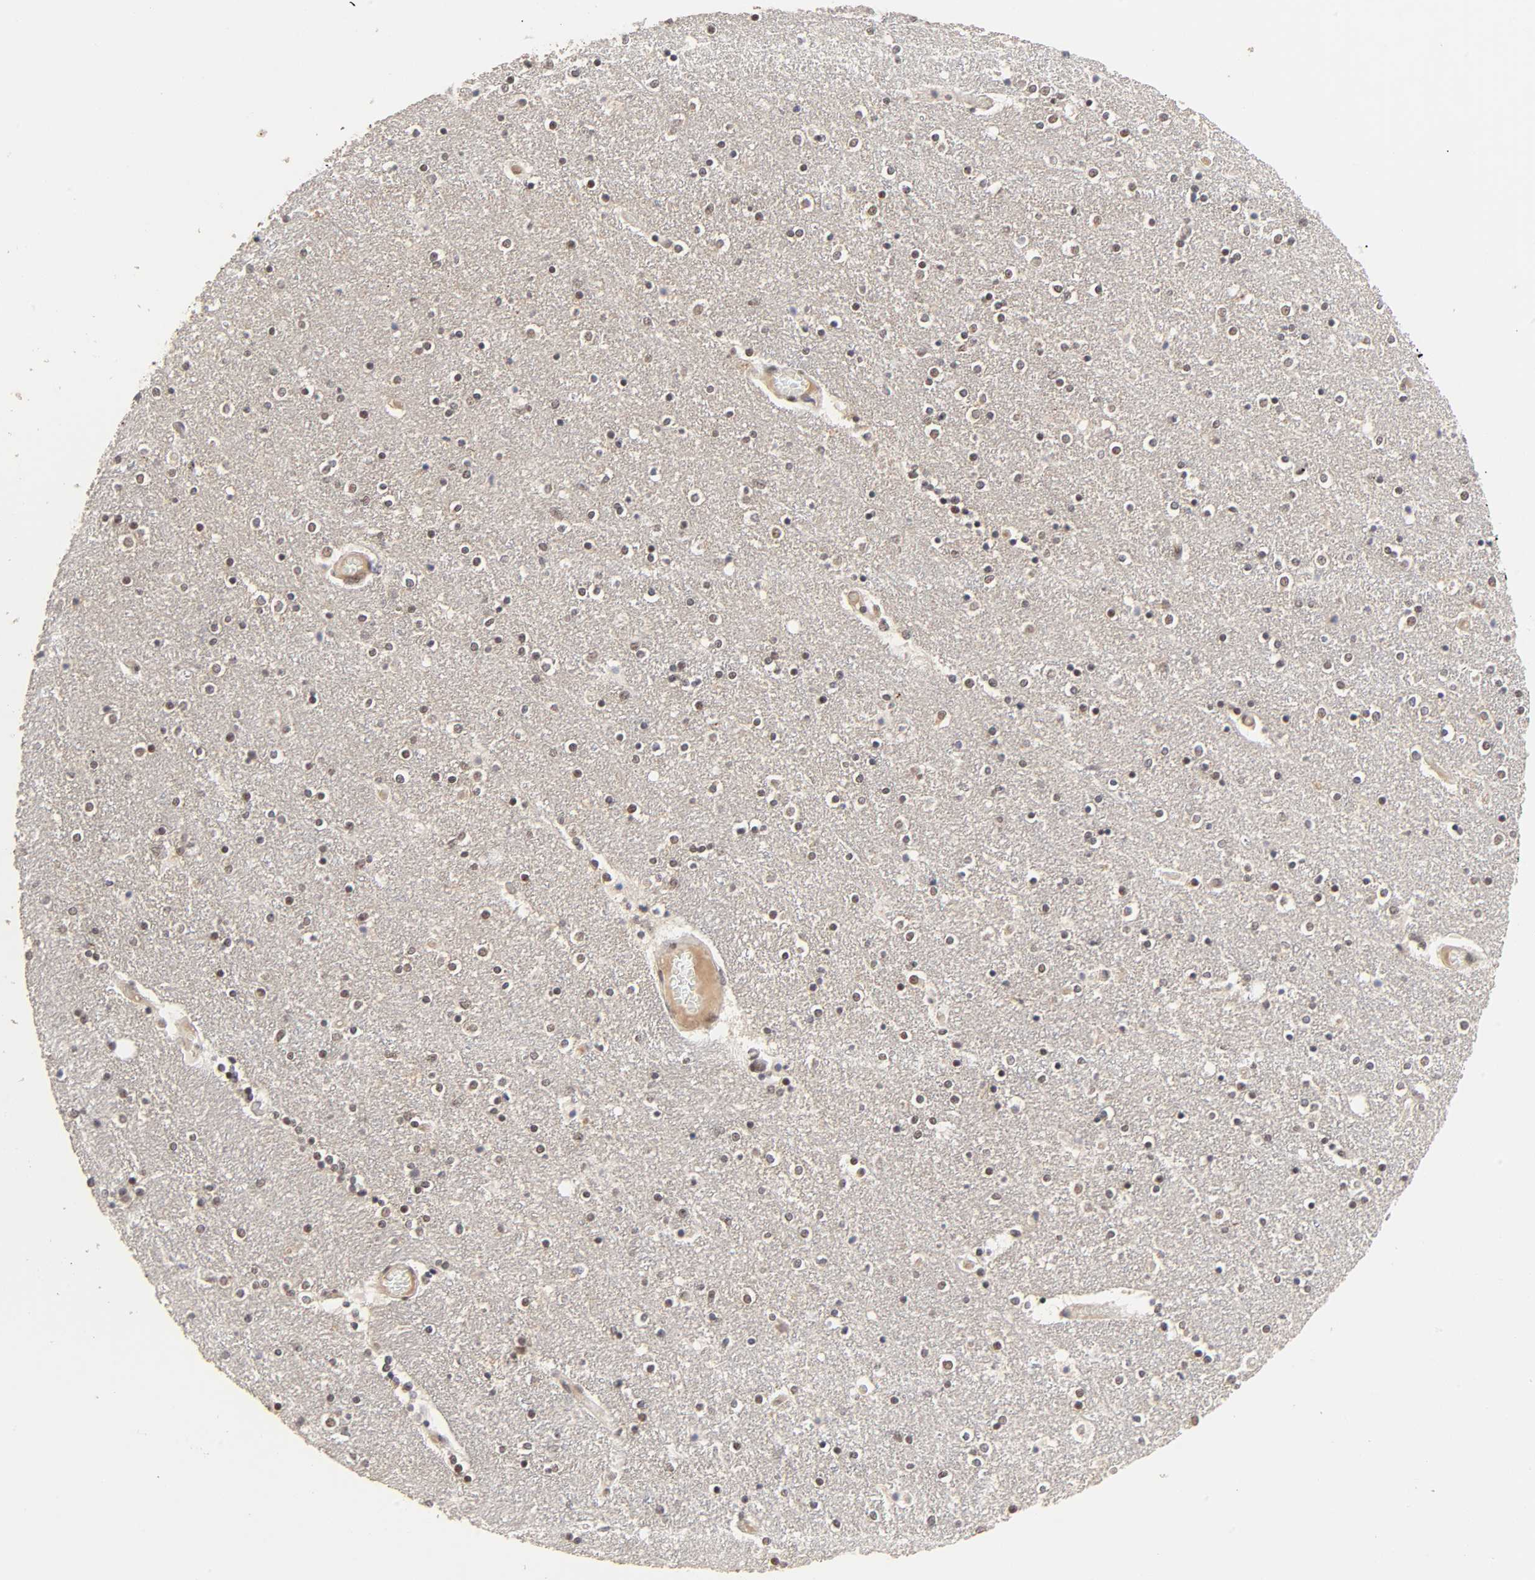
{"staining": {"intensity": "moderate", "quantity": ">75%", "location": "nuclear"}, "tissue": "caudate", "cell_type": "Glial cells", "image_type": "normal", "snomed": [{"axis": "morphology", "description": "Normal tissue, NOS"}, {"axis": "topography", "description": "Lateral ventricle wall"}], "caption": "Caudate was stained to show a protein in brown. There is medium levels of moderate nuclear expression in about >75% of glial cells. (brown staining indicates protein expression, while blue staining denotes nuclei).", "gene": "EP300", "patient": {"sex": "female", "age": 54}}